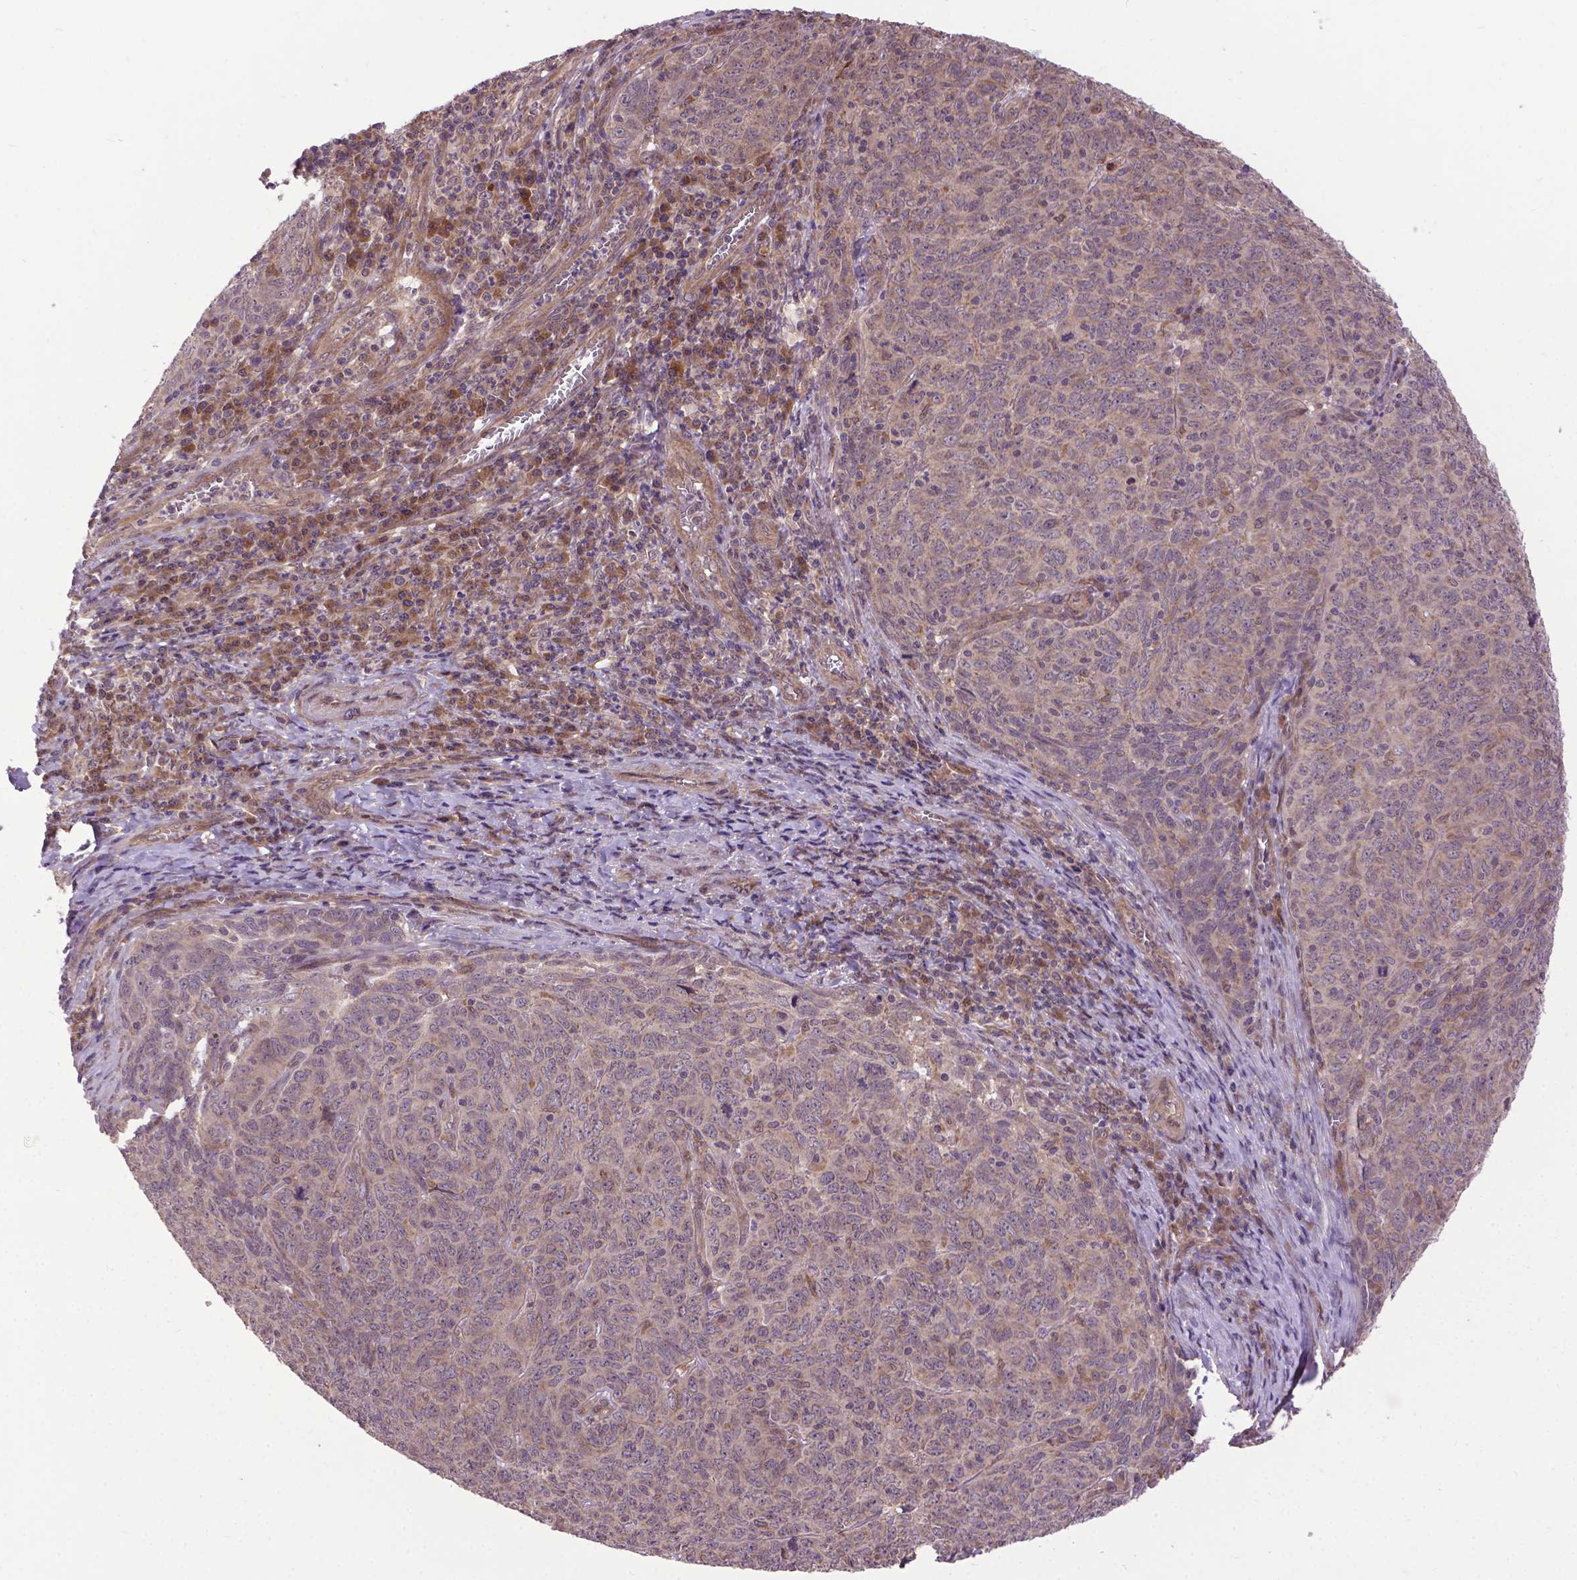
{"staining": {"intensity": "weak", "quantity": ">75%", "location": "cytoplasmic/membranous"}, "tissue": "skin cancer", "cell_type": "Tumor cells", "image_type": "cancer", "snomed": [{"axis": "morphology", "description": "Squamous cell carcinoma, NOS"}, {"axis": "topography", "description": "Skin"}, {"axis": "topography", "description": "Anal"}], "caption": "Immunohistochemical staining of human skin squamous cell carcinoma exhibits weak cytoplasmic/membranous protein expression in approximately >75% of tumor cells.", "gene": "ZNF616", "patient": {"sex": "female", "age": 51}}